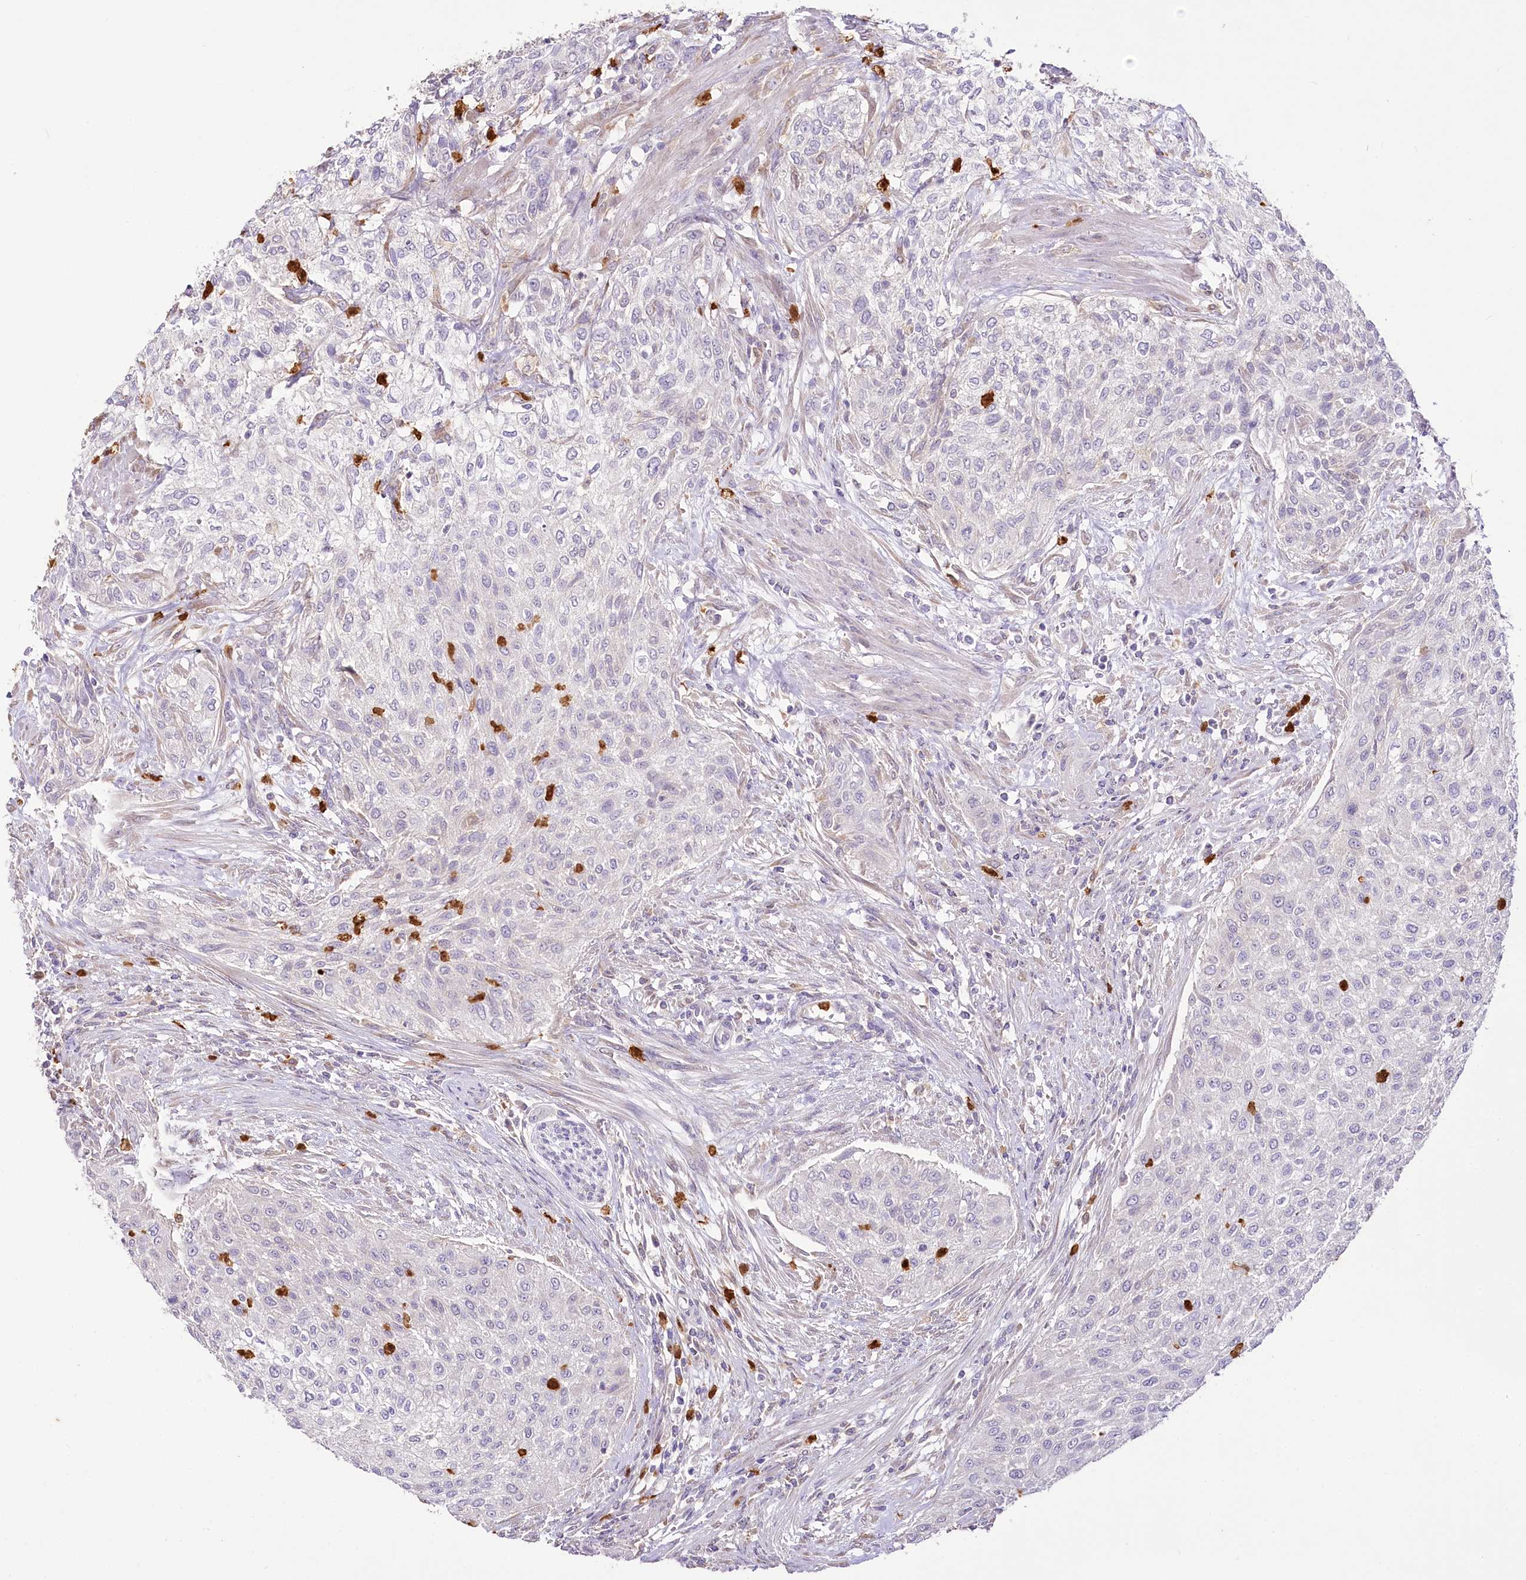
{"staining": {"intensity": "negative", "quantity": "none", "location": "none"}, "tissue": "urothelial cancer", "cell_type": "Tumor cells", "image_type": "cancer", "snomed": [{"axis": "morphology", "description": "Urothelial carcinoma, High grade"}, {"axis": "topography", "description": "Urinary bladder"}], "caption": "High-grade urothelial carcinoma was stained to show a protein in brown. There is no significant positivity in tumor cells.", "gene": "DPYD", "patient": {"sex": "male", "age": 35}}